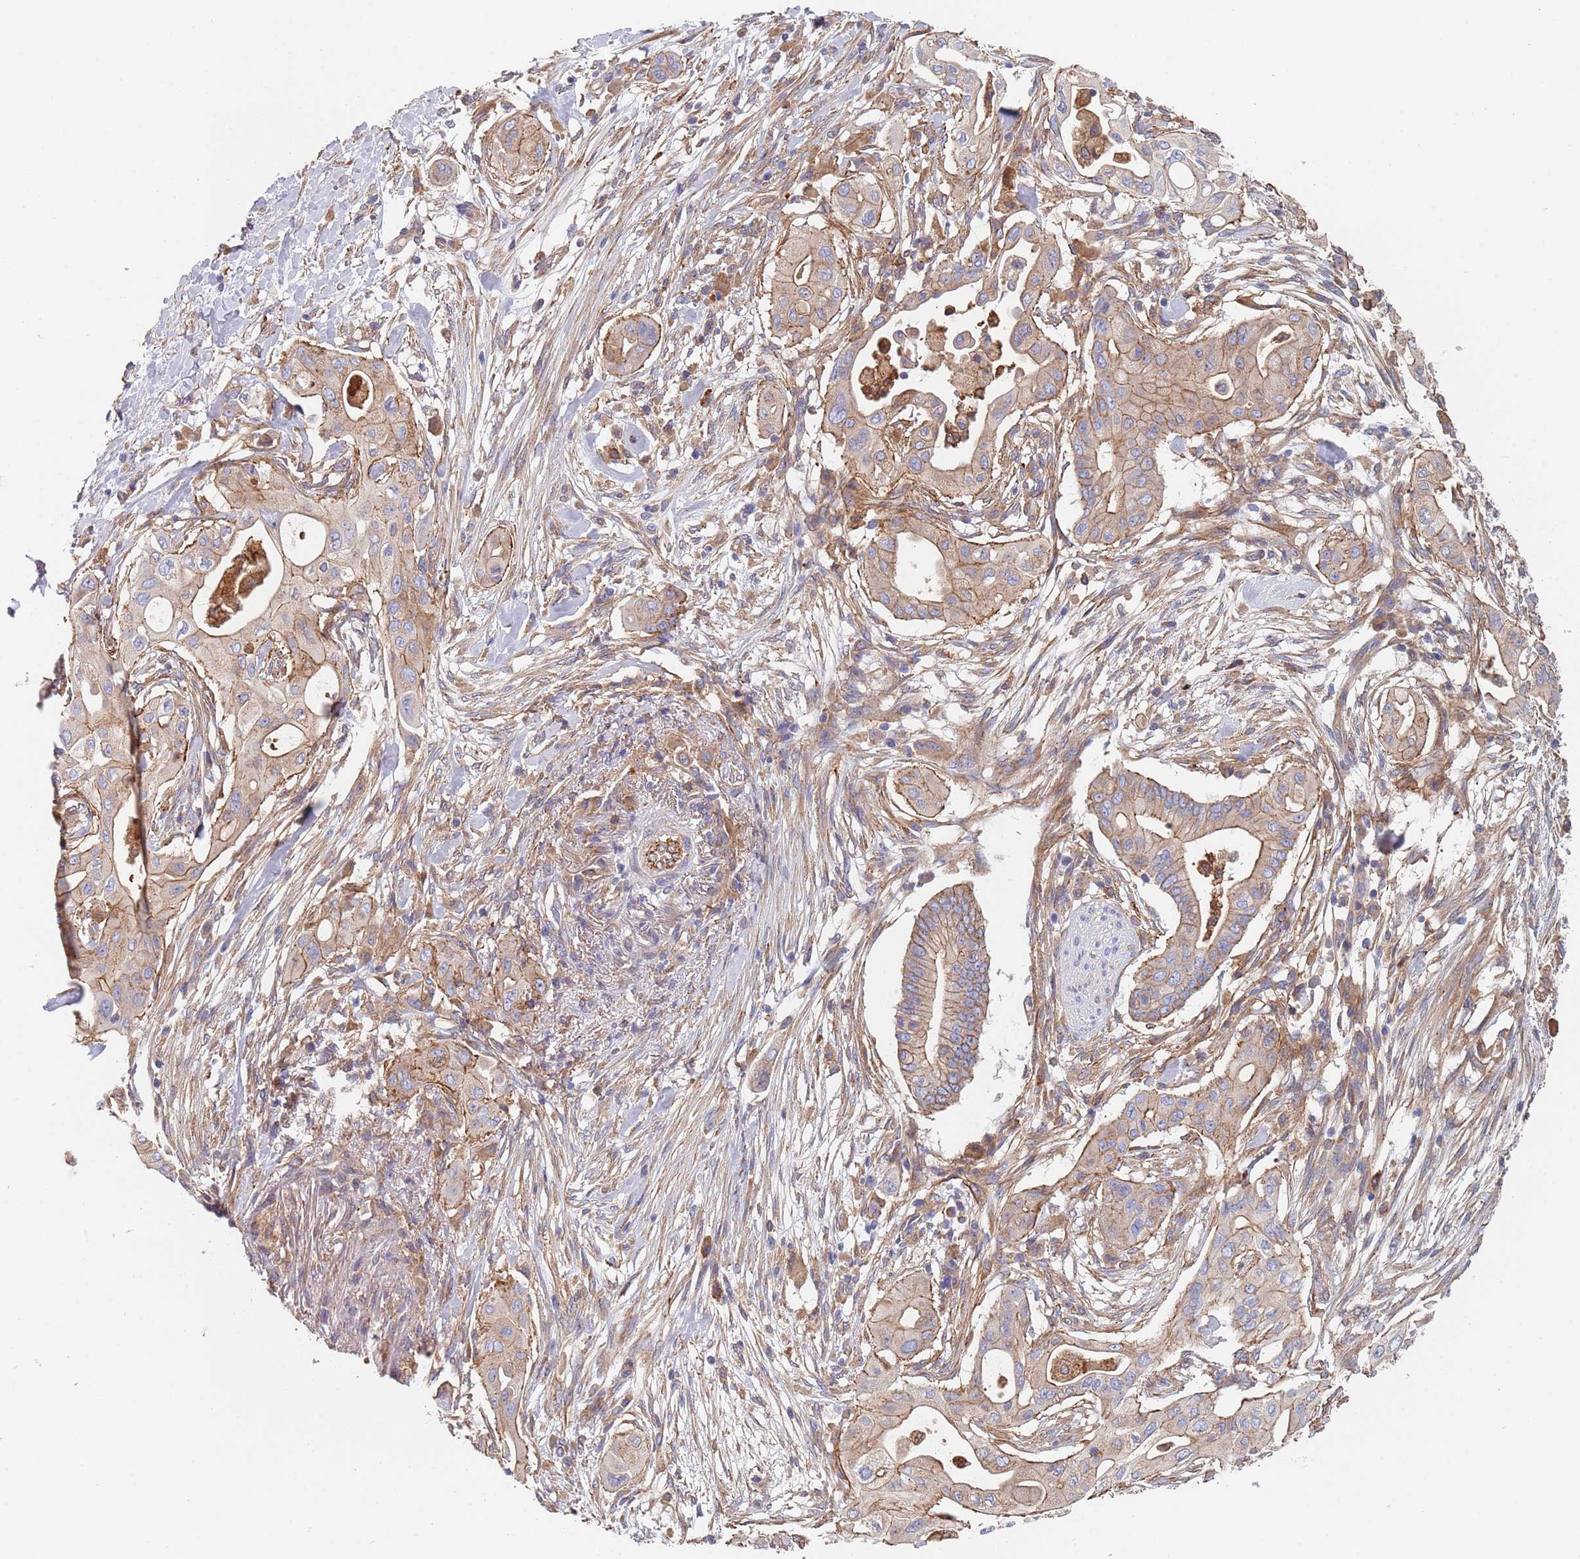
{"staining": {"intensity": "weak", "quantity": ">75%", "location": "cytoplasmic/membranous"}, "tissue": "pancreatic cancer", "cell_type": "Tumor cells", "image_type": "cancer", "snomed": [{"axis": "morphology", "description": "Adenocarcinoma, NOS"}, {"axis": "topography", "description": "Pancreas"}], "caption": "Protein expression analysis of human pancreatic adenocarcinoma reveals weak cytoplasmic/membranous positivity in approximately >75% of tumor cells.", "gene": "DCUN1D3", "patient": {"sex": "male", "age": 68}}